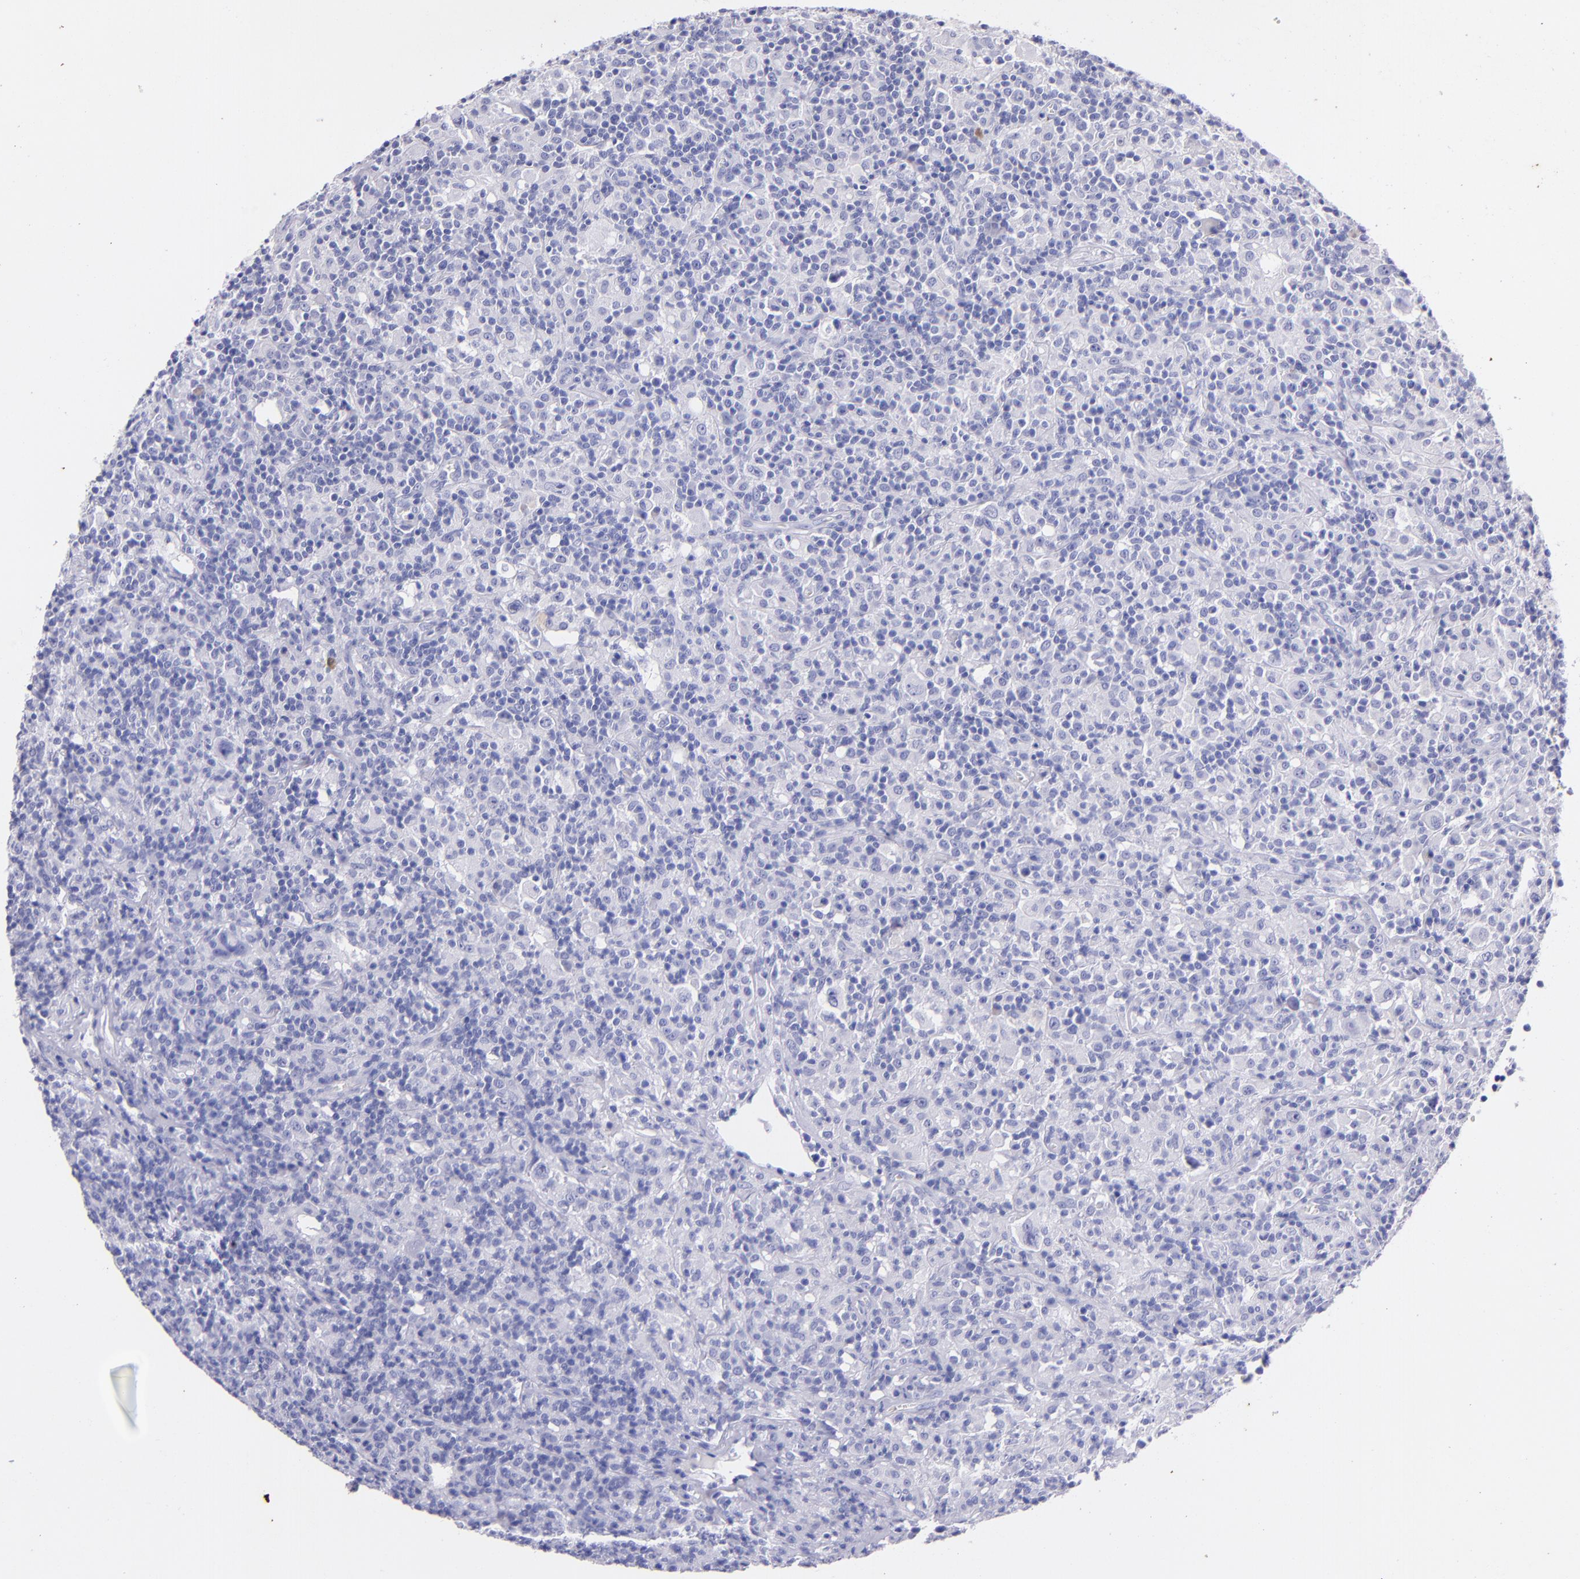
{"staining": {"intensity": "negative", "quantity": "none", "location": "none"}, "tissue": "lymphoma", "cell_type": "Tumor cells", "image_type": "cancer", "snomed": [{"axis": "morphology", "description": "Hodgkin's disease, NOS"}, {"axis": "topography", "description": "Lymph node"}], "caption": "This is a histopathology image of immunohistochemistry staining of lymphoma, which shows no positivity in tumor cells.", "gene": "UCHL1", "patient": {"sex": "male", "age": 46}}